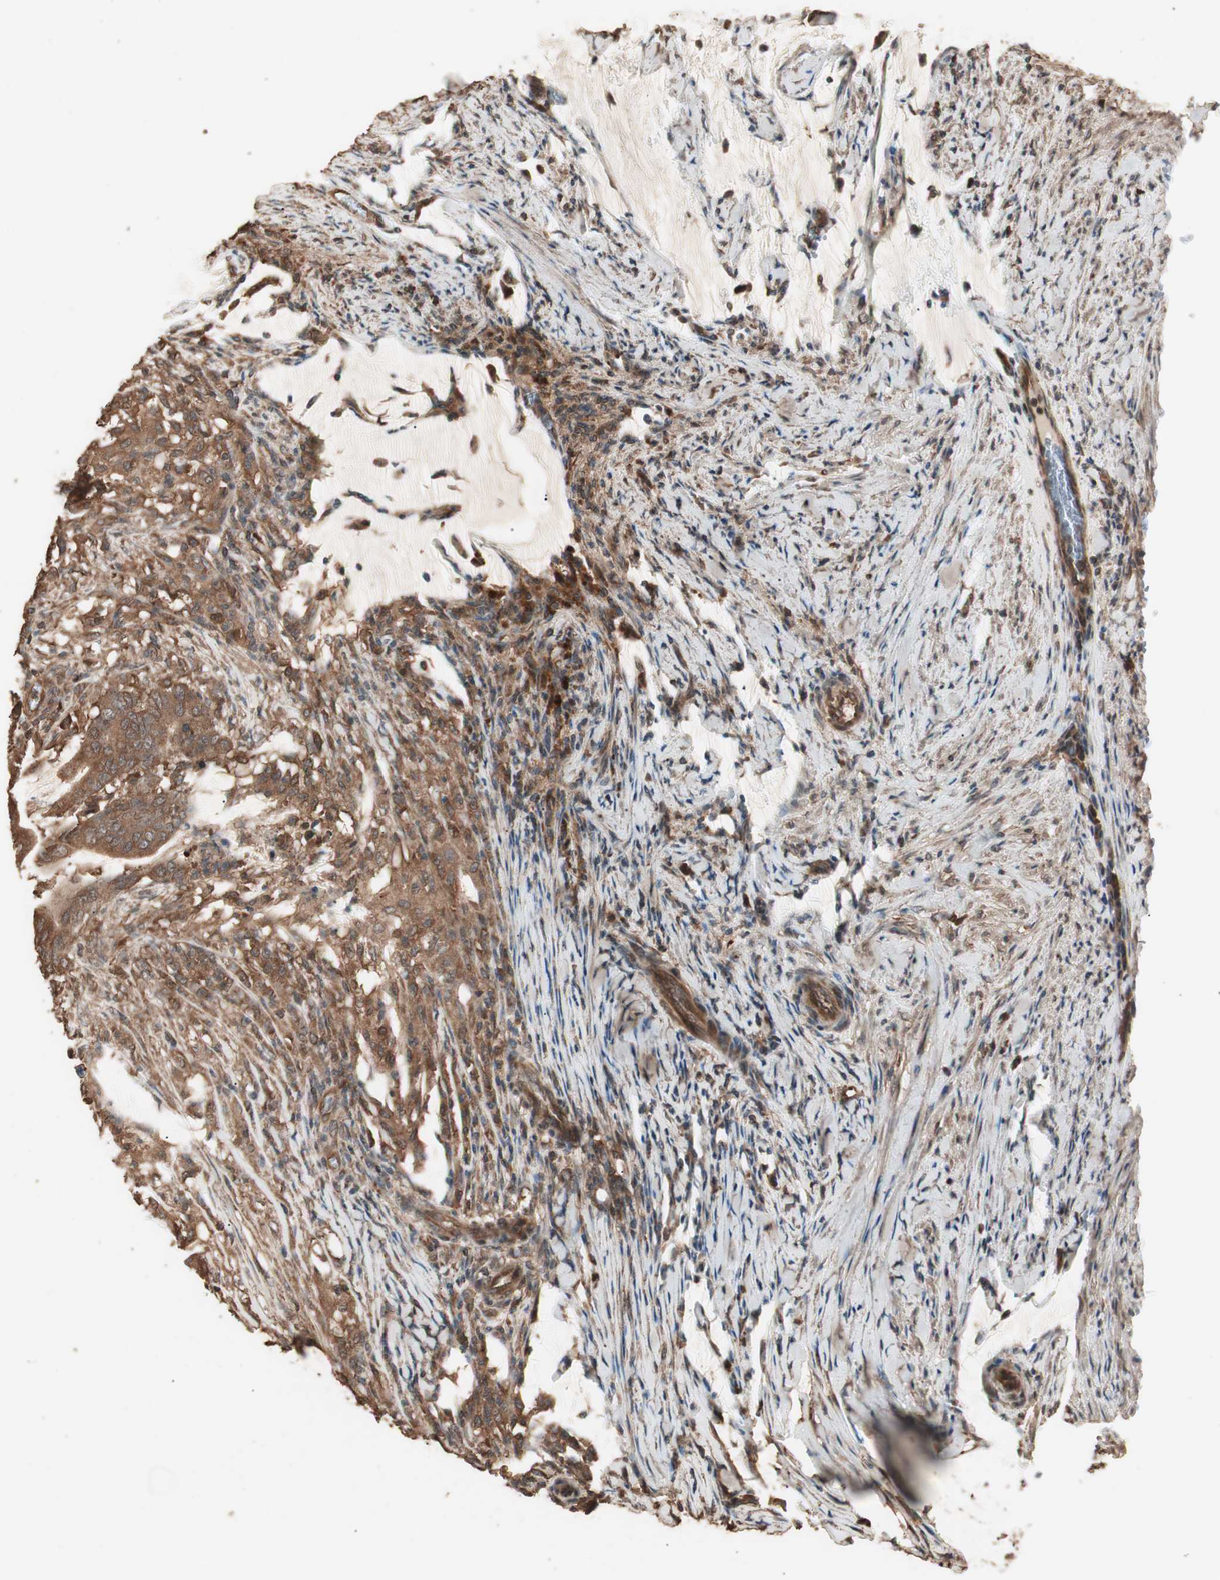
{"staining": {"intensity": "moderate", "quantity": ">75%", "location": "cytoplasmic/membranous"}, "tissue": "colorectal cancer", "cell_type": "Tumor cells", "image_type": "cancer", "snomed": [{"axis": "morphology", "description": "Adenocarcinoma, NOS"}, {"axis": "topography", "description": "Colon"}], "caption": "Brown immunohistochemical staining in colorectal cancer (adenocarcinoma) demonstrates moderate cytoplasmic/membranous positivity in approximately >75% of tumor cells.", "gene": "CCN4", "patient": {"sex": "male", "age": 45}}